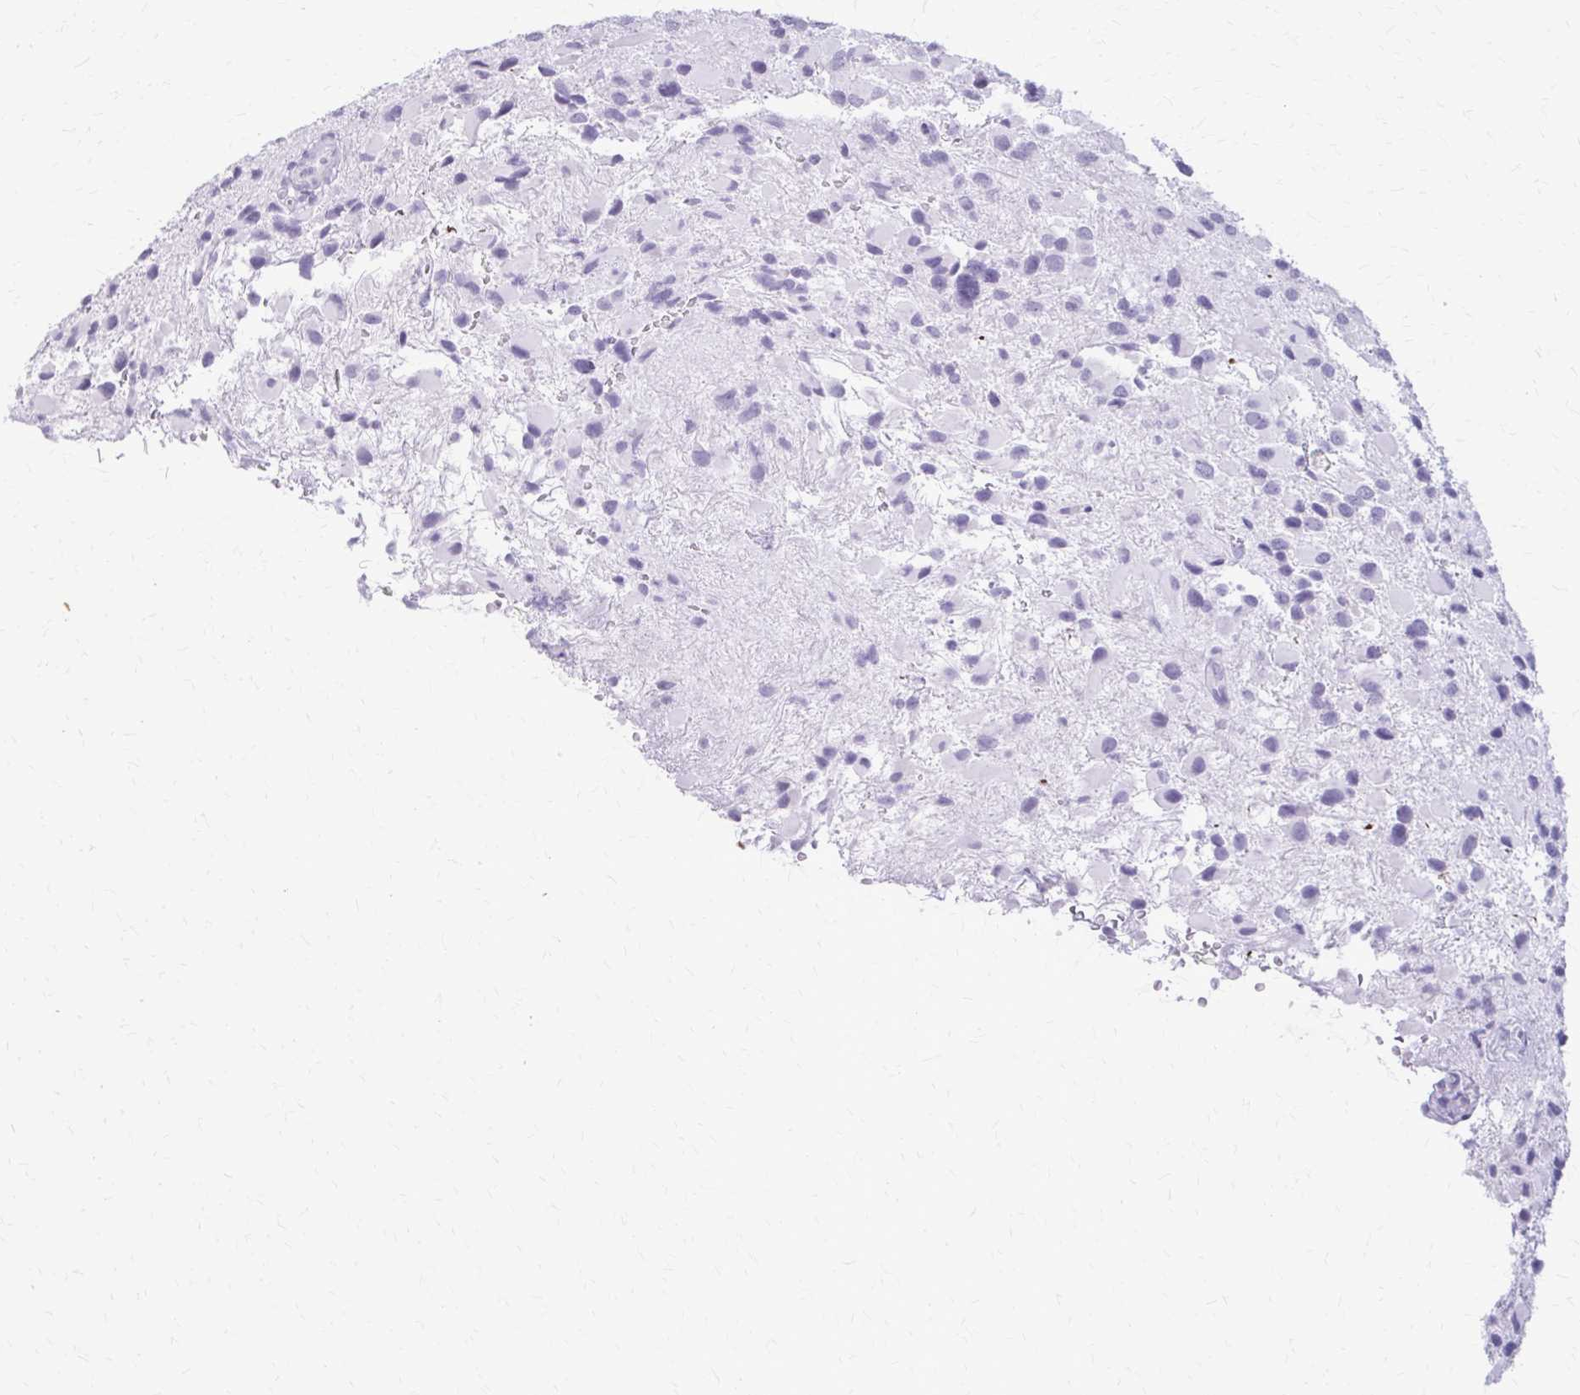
{"staining": {"intensity": "negative", "quantity": "none", "location": "none"}, "tissue": "glioma", "cell_type": "Tumor cells", "image_type": "cancer", "snomed": [{"axis": "morphology", "description": "Glioma, malignant, High grade"}, {"axis": "topography", "description": "Brain"}], "caption": "DAB immunohistochemical staining of human glioma reveals no significant positivity in tumor cells.", "gene": "KRT5", "patient": {"sex": "female", "age": 40}}